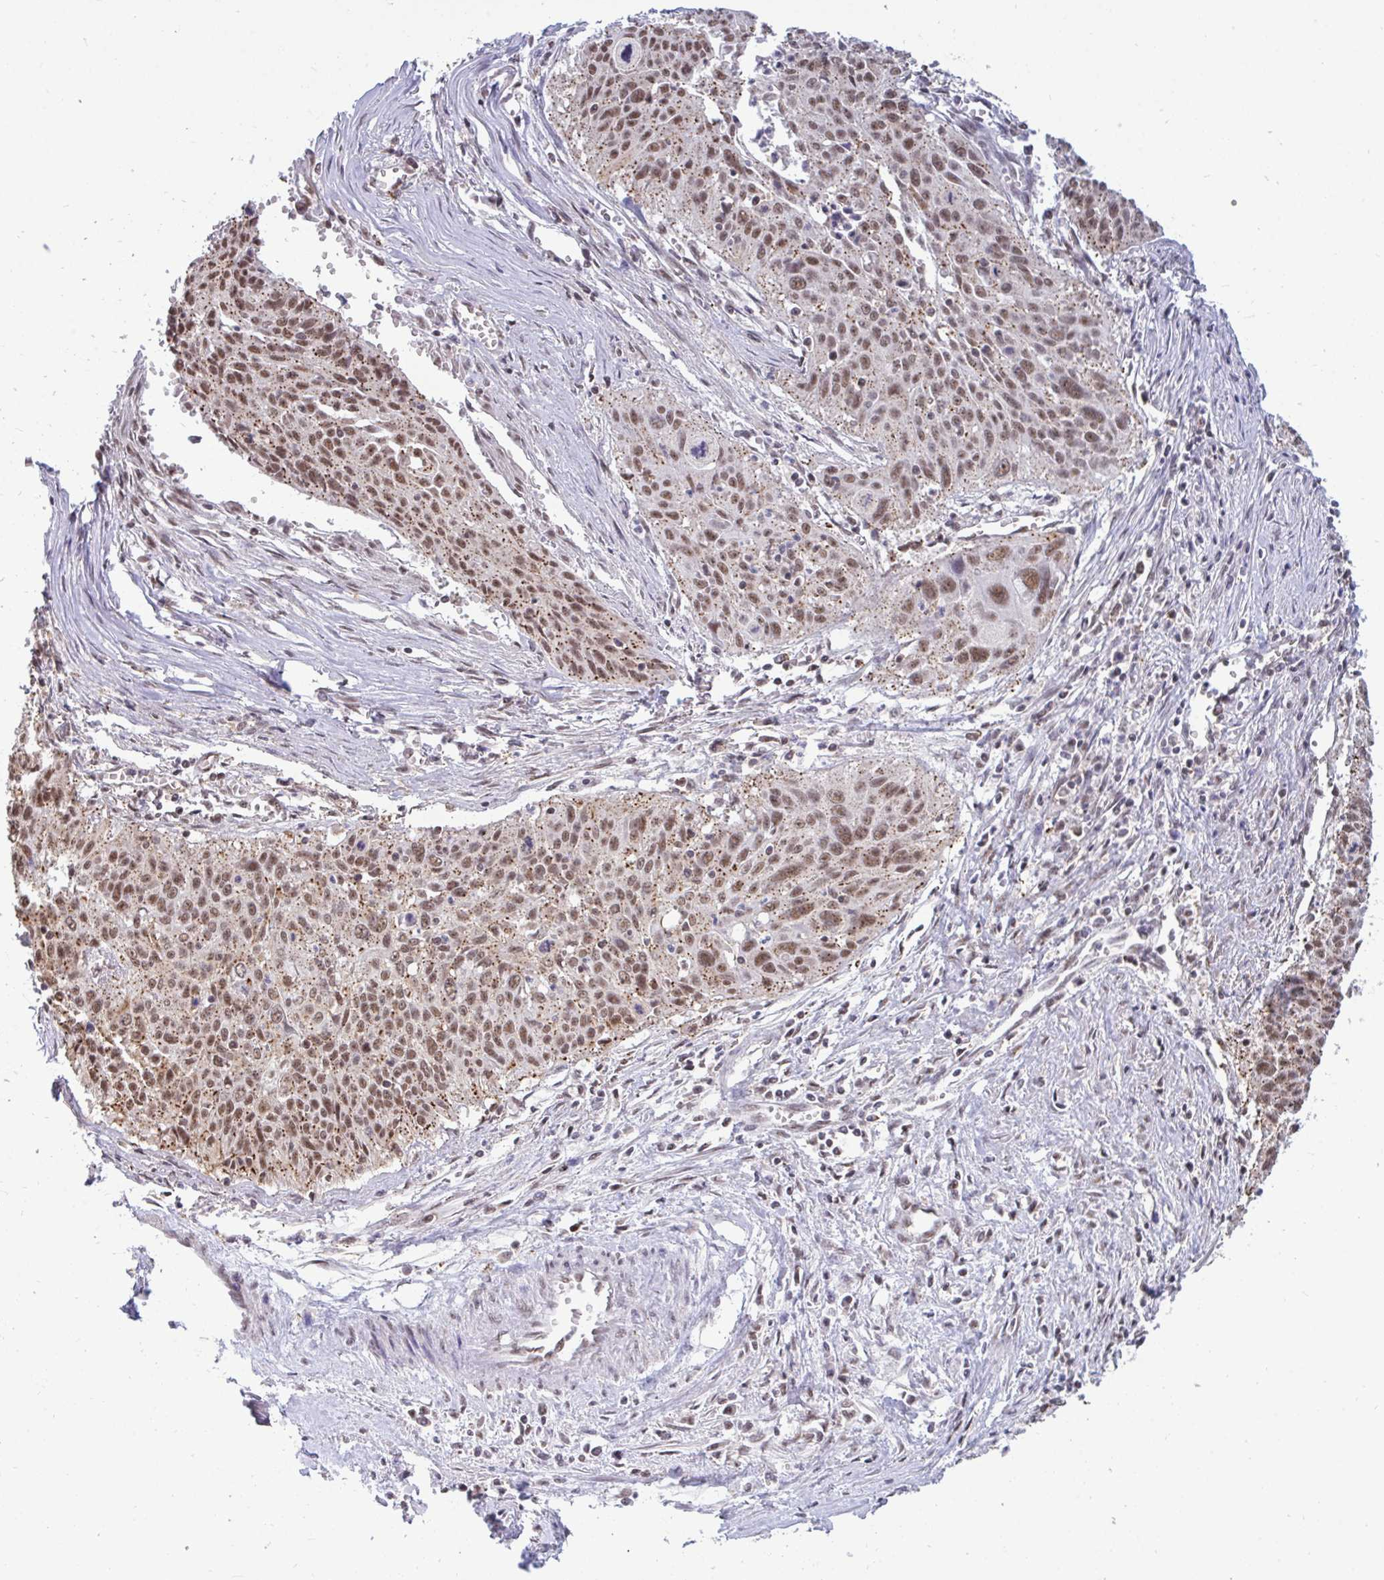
{"staining": {"intensity": "moderate", "quantity": ">75%", "location": "cytoplasmic/membranous,nuclear"}, "tissue": "cervical cancer", "cell_type": "Tumor cells", "image_type": "cancer", "snomed": [{"axis": "morphology", "description": "Squamous cell carcinoma, NOS"}, {"axis": "topography", "description": "Cervix"}], "caption": "The image displays a brown stain indicating the presence of a protein in the cytoplasmic/membranous and nuclear of tumor cells in cervical cancer (squamous cell carcinoma).", "gene": "PUF60", "patient": {"sex": "female", "age": 55}}